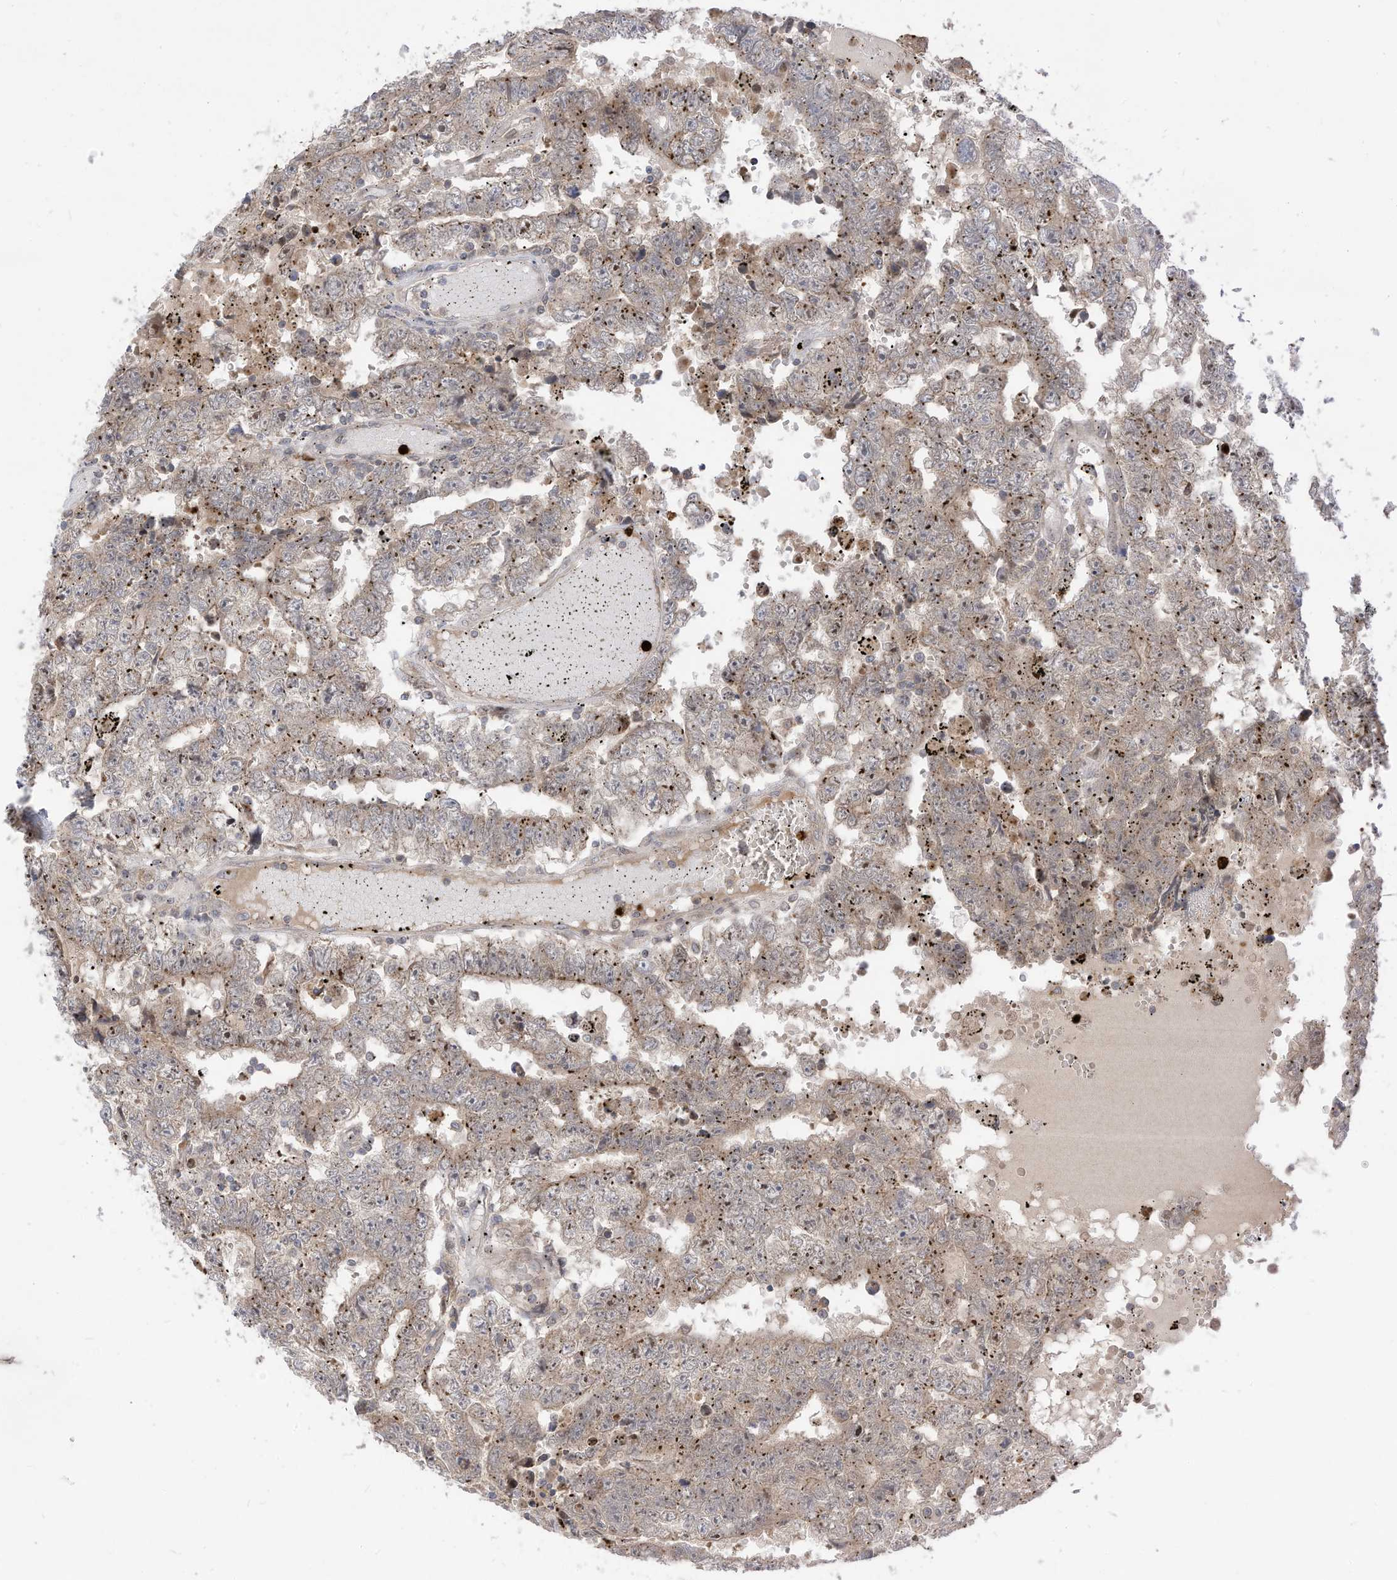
{"staining": {"intensity": "moderate", "quantity": "25%-75%", "location": "cytoplasmic/membranous"}, "tissue": "testis cancer", "cell_type": "Tumor cells", "image_type": "cancer", "snomed": [{"axis": "morphology", "description": "Carcinoma, Embryonal, NOS"}, {"axis": "topography", "description": "Testis"}], "caption": "Human testis cancer stained with a protein marker shows moderate staining in tumor cells.", "gene": "CNKSR1", "patient": {"sex": "male", "age": 25}}